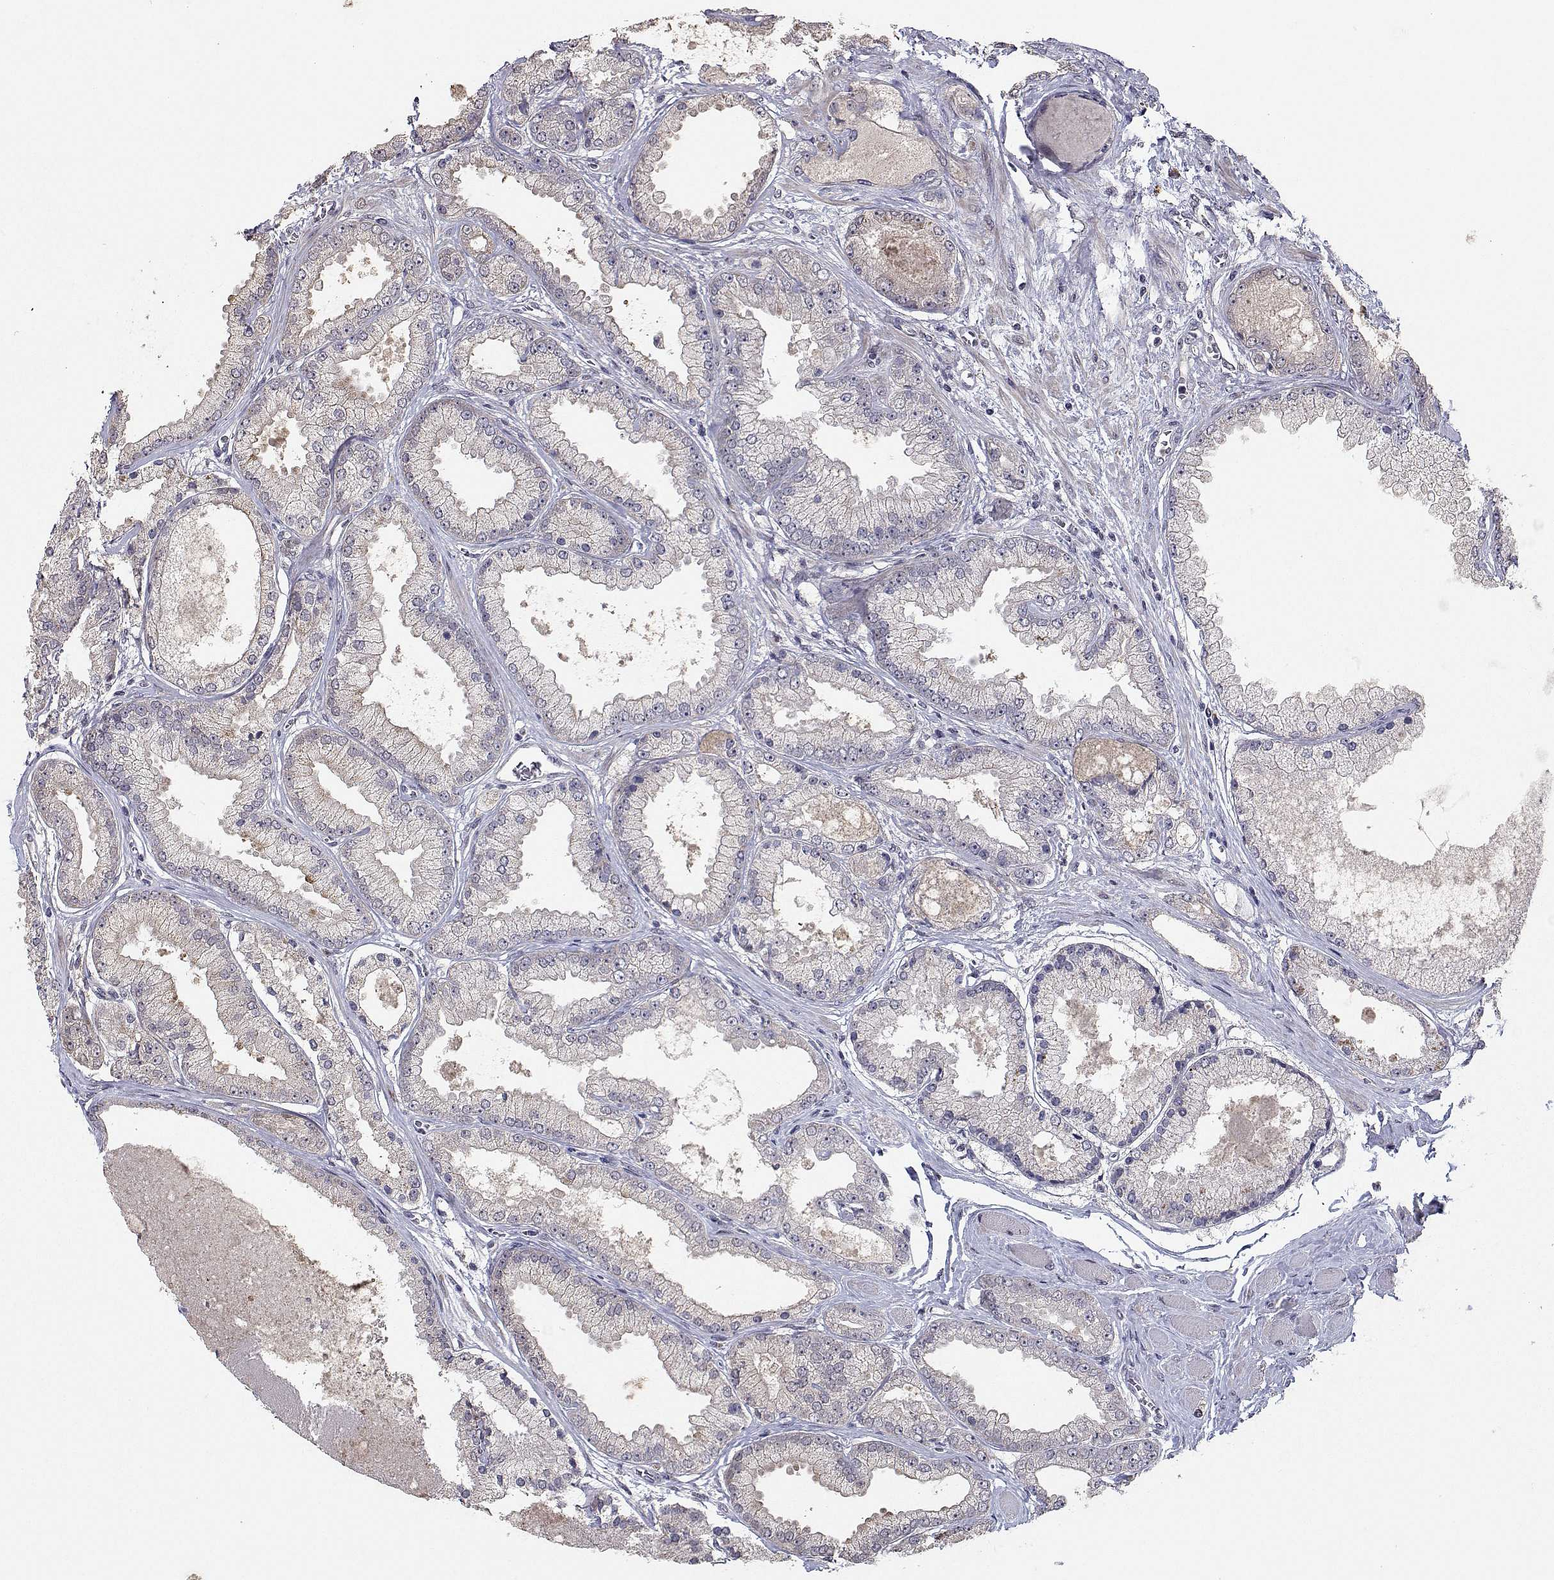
{"staining": {"intensity": "negative", "quantity": "none", "location": "none"}, "tissue": "prostate cancer", "cell_type": "Tumor cells", "image_type": "cancer", "snomed": [{"axis": "morphology", "description": "Adenocarcinoma, High grade"}, {"axis": "topography", "description": "Prostate"}], "caption": "Immunohistochemical staining of human prostate cancer (adenocarcinoma (high-grade)) demonstrates no significant positivity in tumor cells. (DAB (3,3'-diaminobenzidine) IHC visualized using brightfield microscopy, high magnification).", "gene": "RBPJL", "patient": {"sex": "male", "age": 67}}